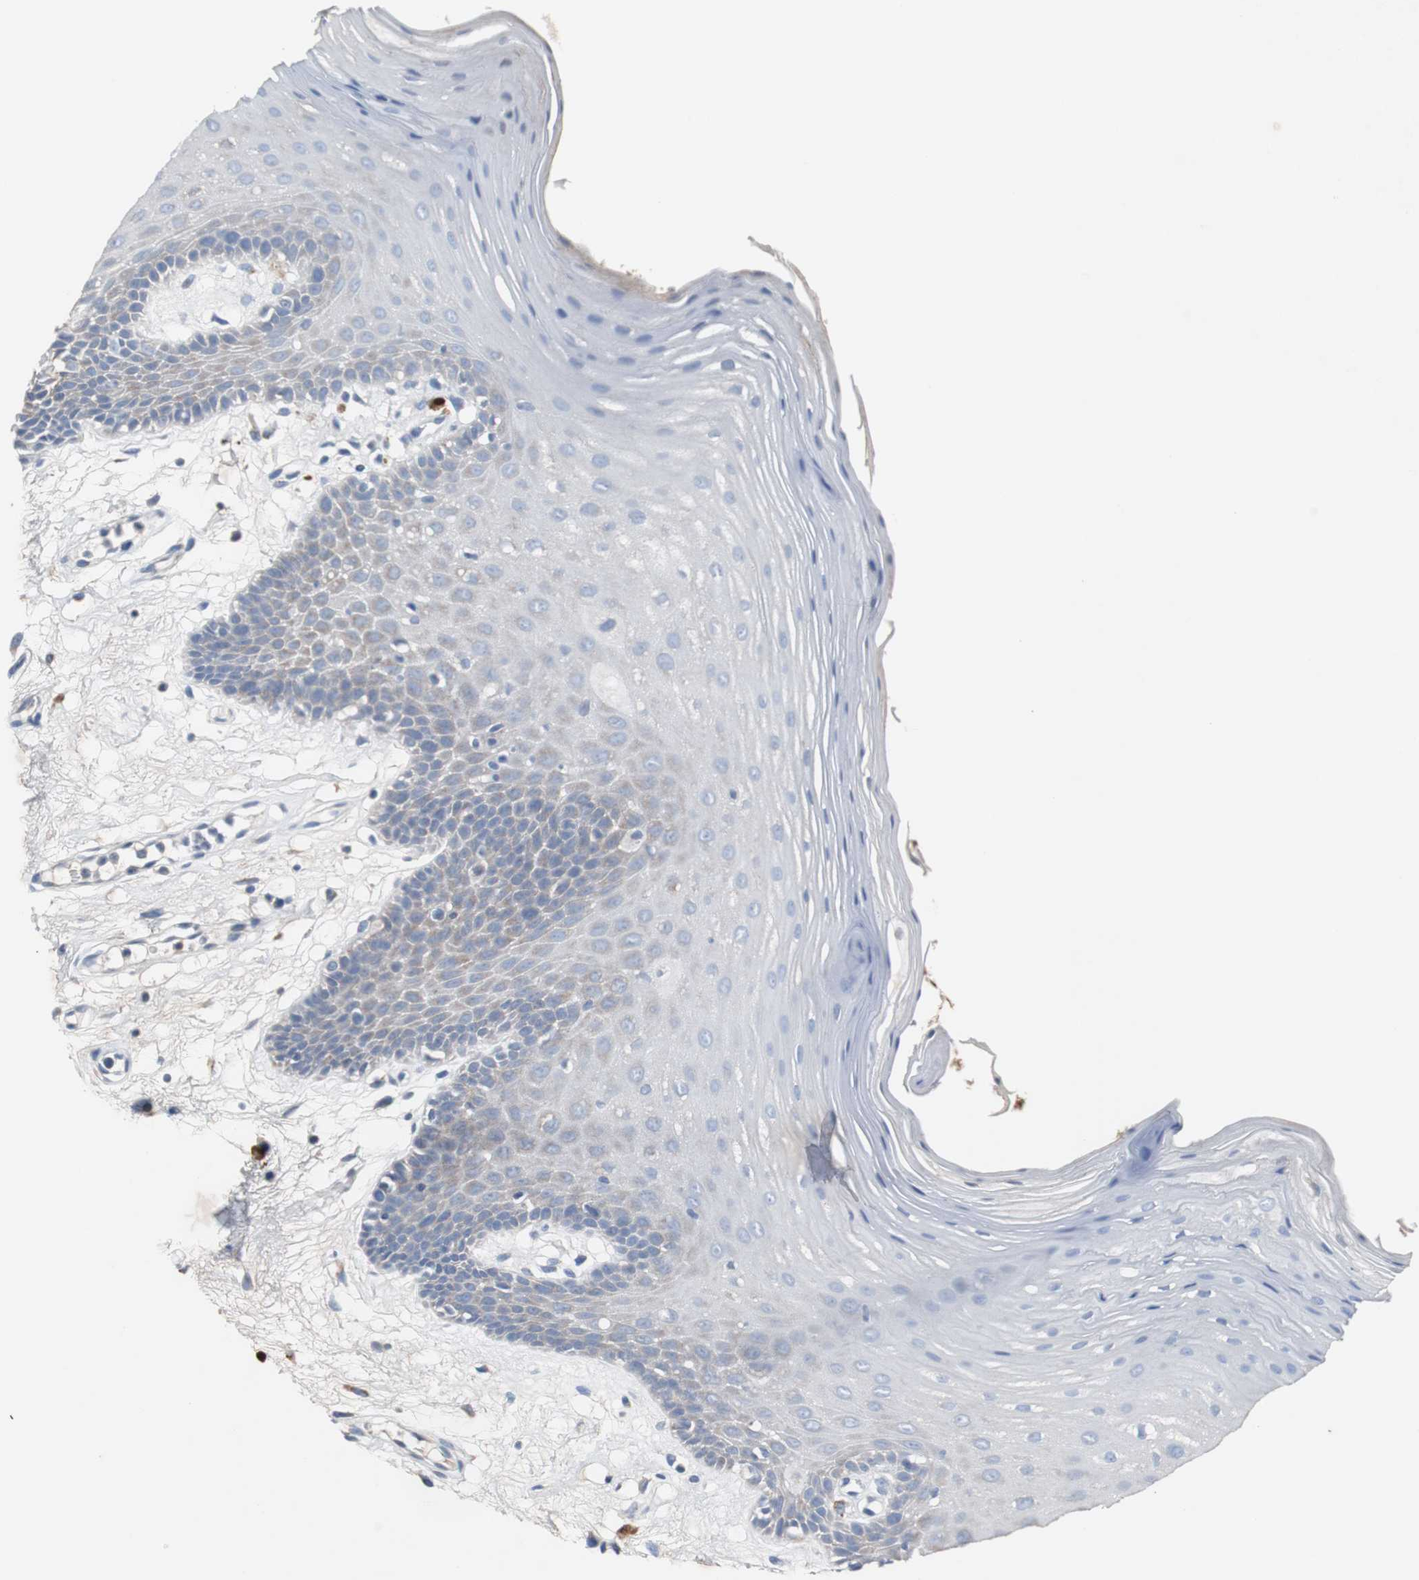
{"staining": {"intensity": "weak", "quantity": "<25%", "location": "cytoplasmic/membranous"}, "tissue": "oral mucosa", "cell_type": "Squamous epithelial cells", "image_type": "normal", "snomed": [{"axis": "morphology", "description": "Normal tissue, NOS"}, {"axis": "morphology", "description": "Squamous cell carcinoma, NOS"}, {"axis": "topography", "description": "Skeletal muscle"}, {"axis": "topography", "description": "Oral tissue"}, {"axis": "topography", "description": "Head-Neck"}], "caption": "Human oral mucosa stained for a protein using immunohistochemistry shows no staining in squamous epithelial cells.", "gene": "CALB2", "patient": {"sex": "male", "age": 71}}